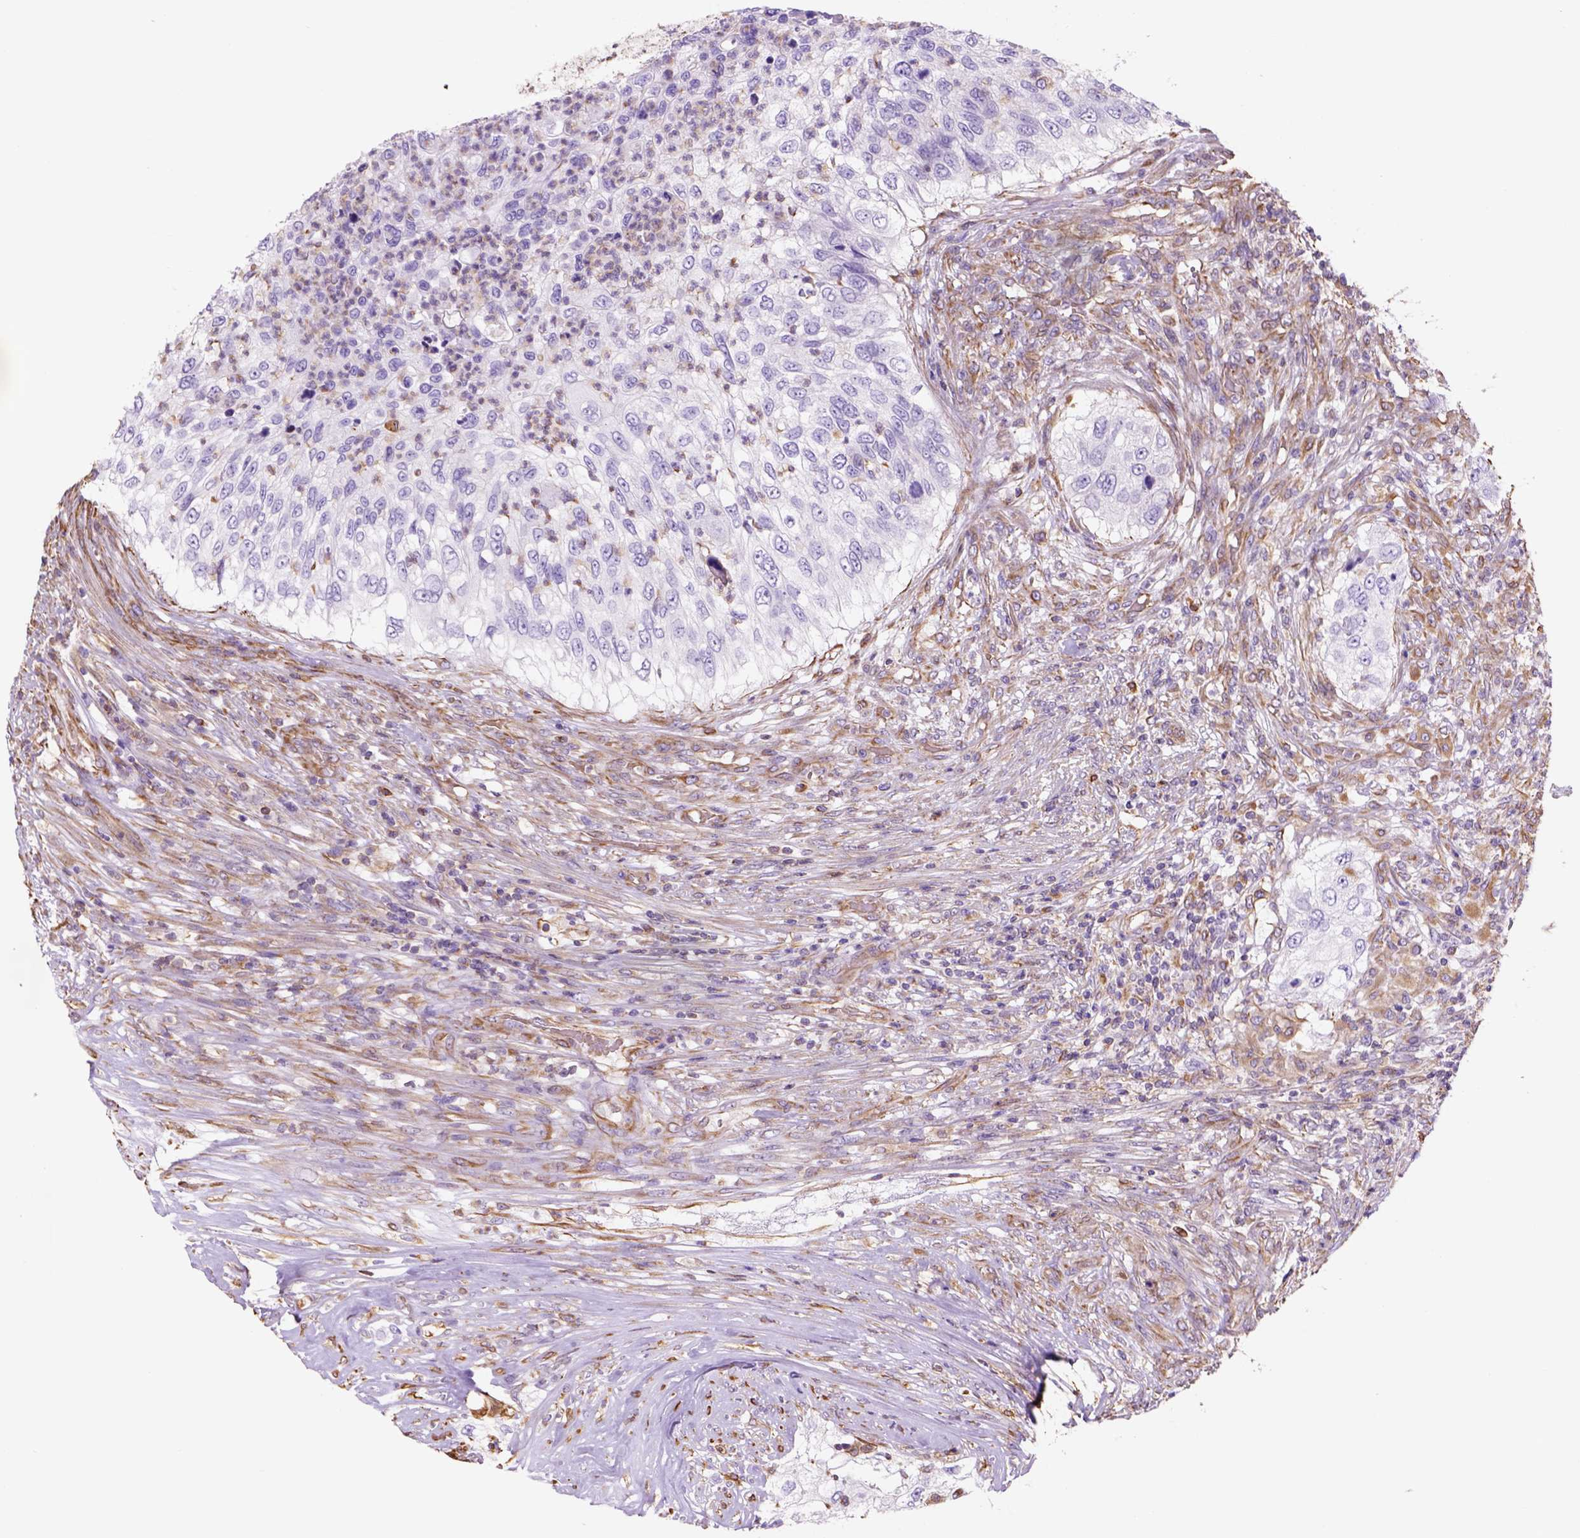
{"staining": {"intensity": "negative", "quantity": "none", "location": "none"}, "tissue": "urothelial cancer", "cell_type": "Tumor cells", "image_type": "cancer", "snomed": [{"axis": "morphology", "description": "Urothelial carcinoma, High grade"}, {"axis": "topography", "description": "Urinary bladder"}], "caption": "The micrograph displays no significant positivity in tumor cells of urothelial cancer. (DAB (3,3'-diaminobenzidine) immunohistochemistry, high magnification).", "gene": "ZZZ3", "patient": {"sex": "female", "age": 60}}